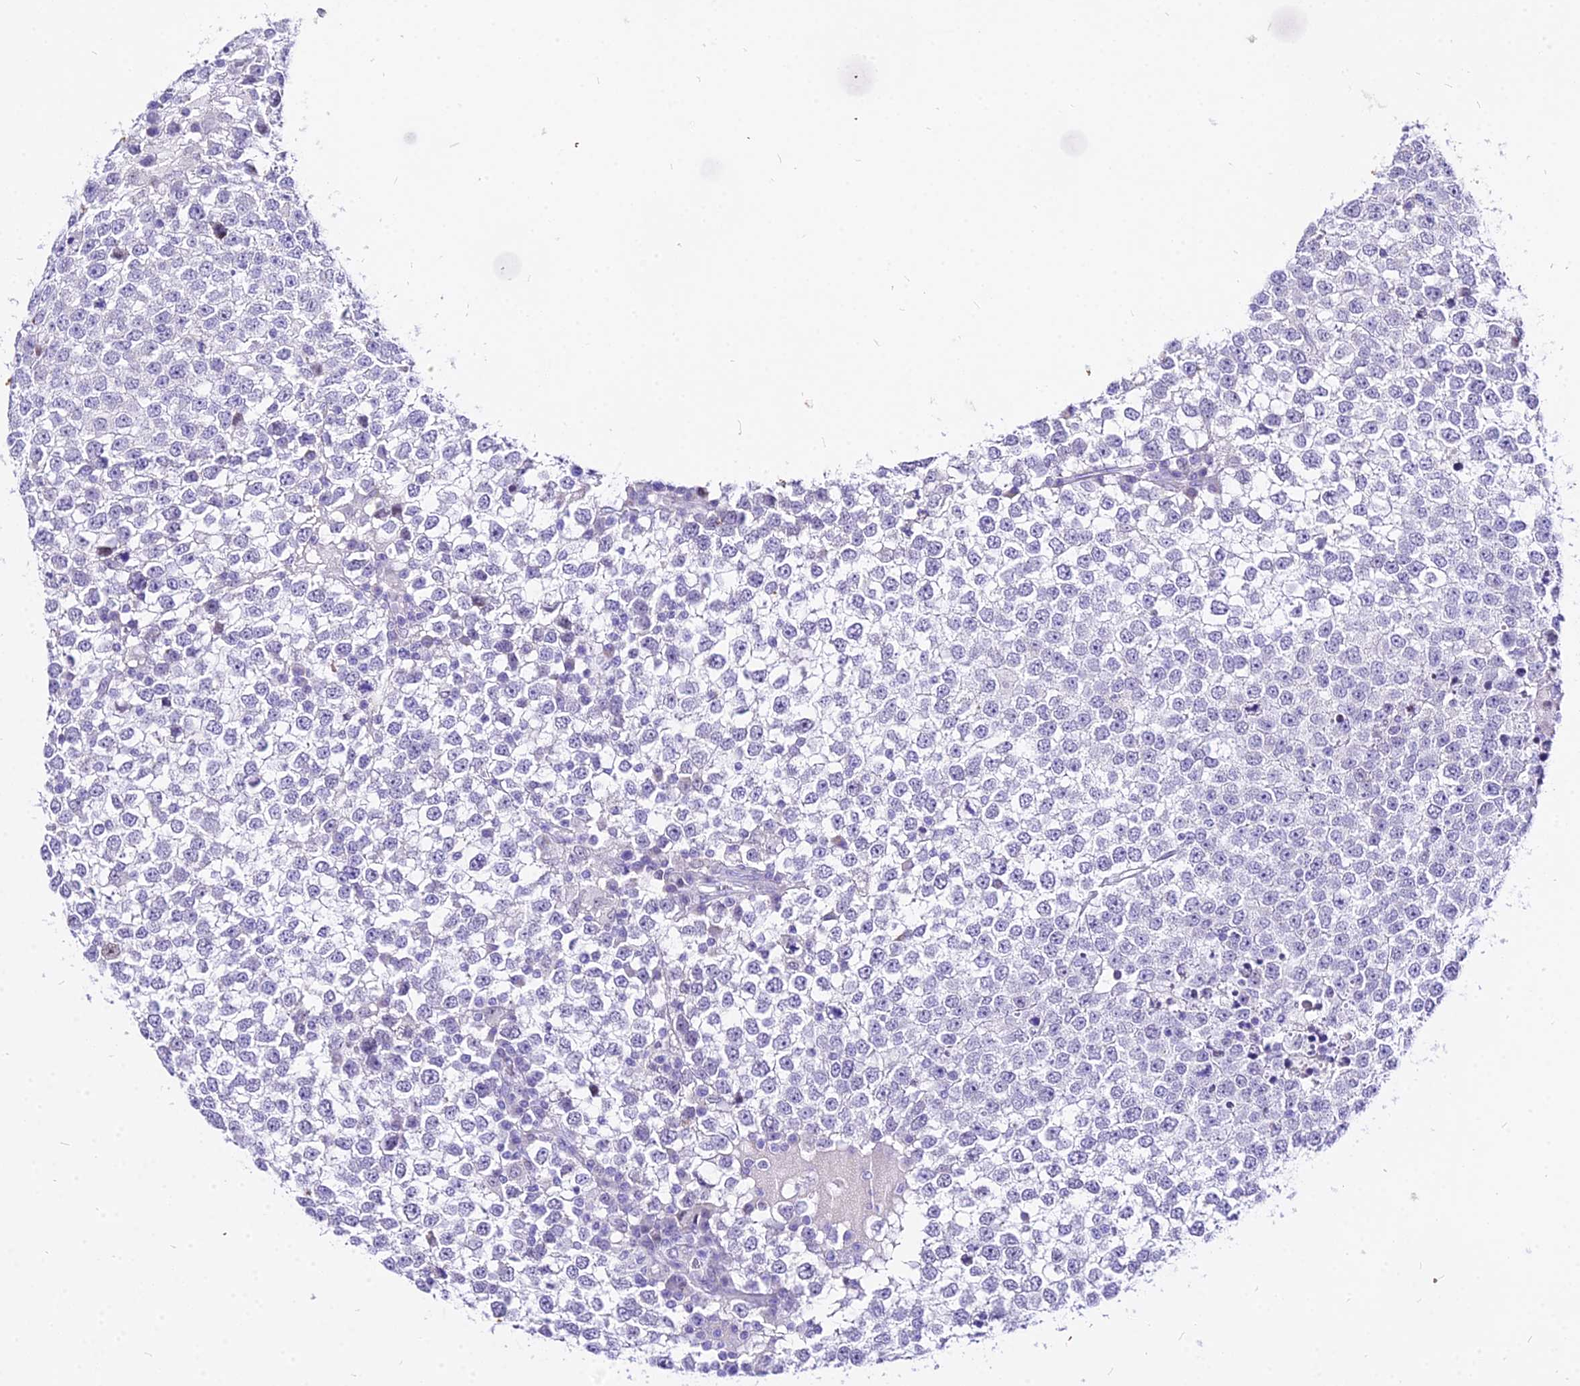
{"staining": {"intensity": "negative", "quantity": "none", "location": "none"}, "tissue": "testis cancer", "cell_type": "Tumor cells", "image_type": "cancer", "snomed": [{"axis": "morphology", "description": "Seminoma, NOS"}, {"axis": "topography", "description": "Testis"}], "caption": "A histopathology image of seminoma (testis) stained for a protein demonstrates no brown staining in tumor cells.", "gene": "CARD18", "patient": {"sex": "male", "age": 65}}